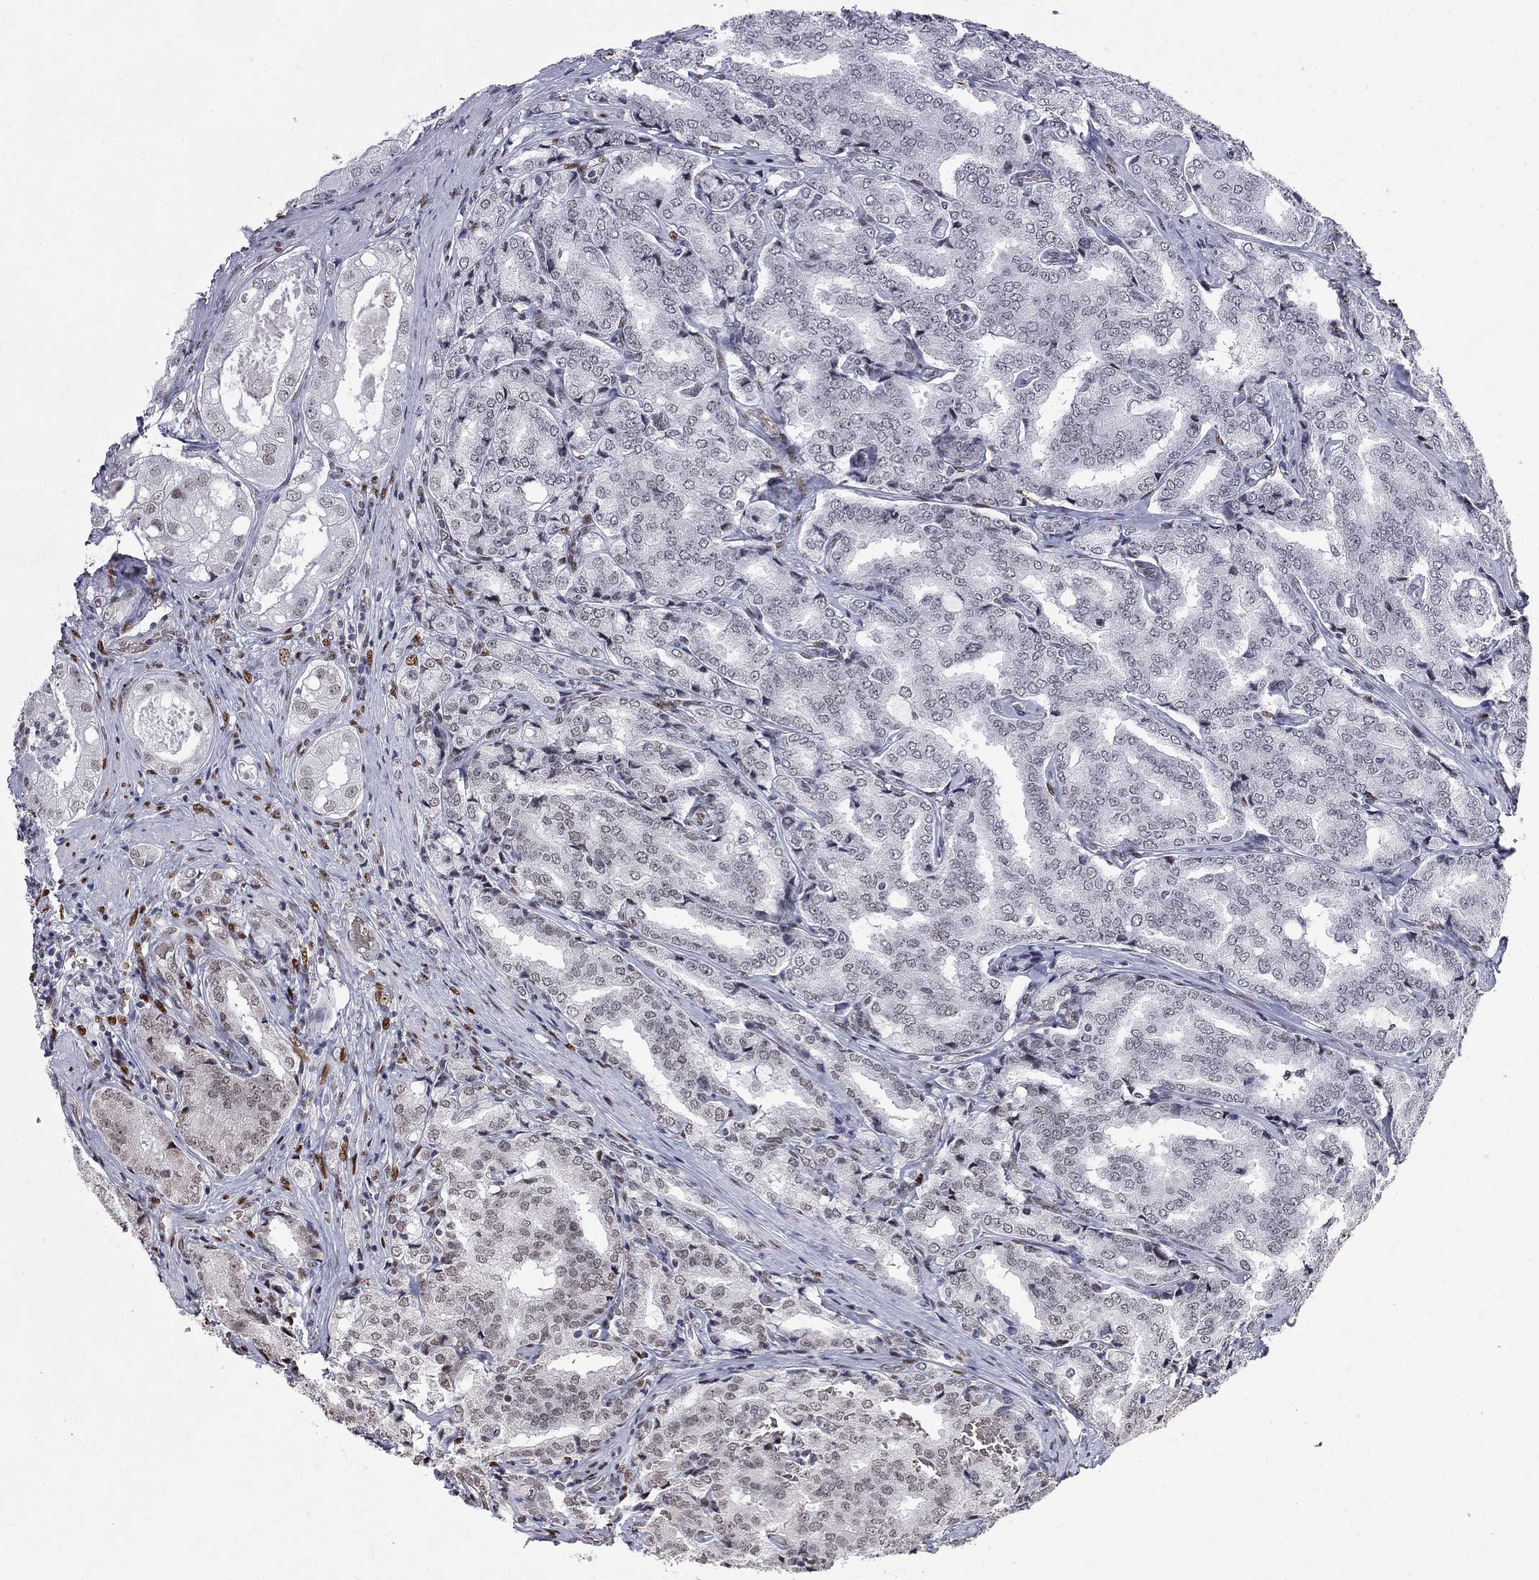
{"staining": {"intensity": "weak", "quantity": "<25%", "location": "nuclear"}, "tissue": "prostate cancer", "cell_type": "Tumor cells", "image_type": "cancer", "snomed": [{"axis": "morphology", "description": "Adenocarcinoma, NOS"}, {"axis": "topography", "description": "Prostate"}], "caption": "High magnification brightfield microscopy of prostate cancer stained with DAB (3,3'-diaminobenzidine) (brown) and counterstained with hematoxylin (blue): tumor cells show no significant staining. (DAB (3,3'-diaminobenzidine) immunohistochemistry visualized using brightfield microscopy, high magnification).", "gene": "ZBTB47", "patient": {"sex": "male", "age": 65}}